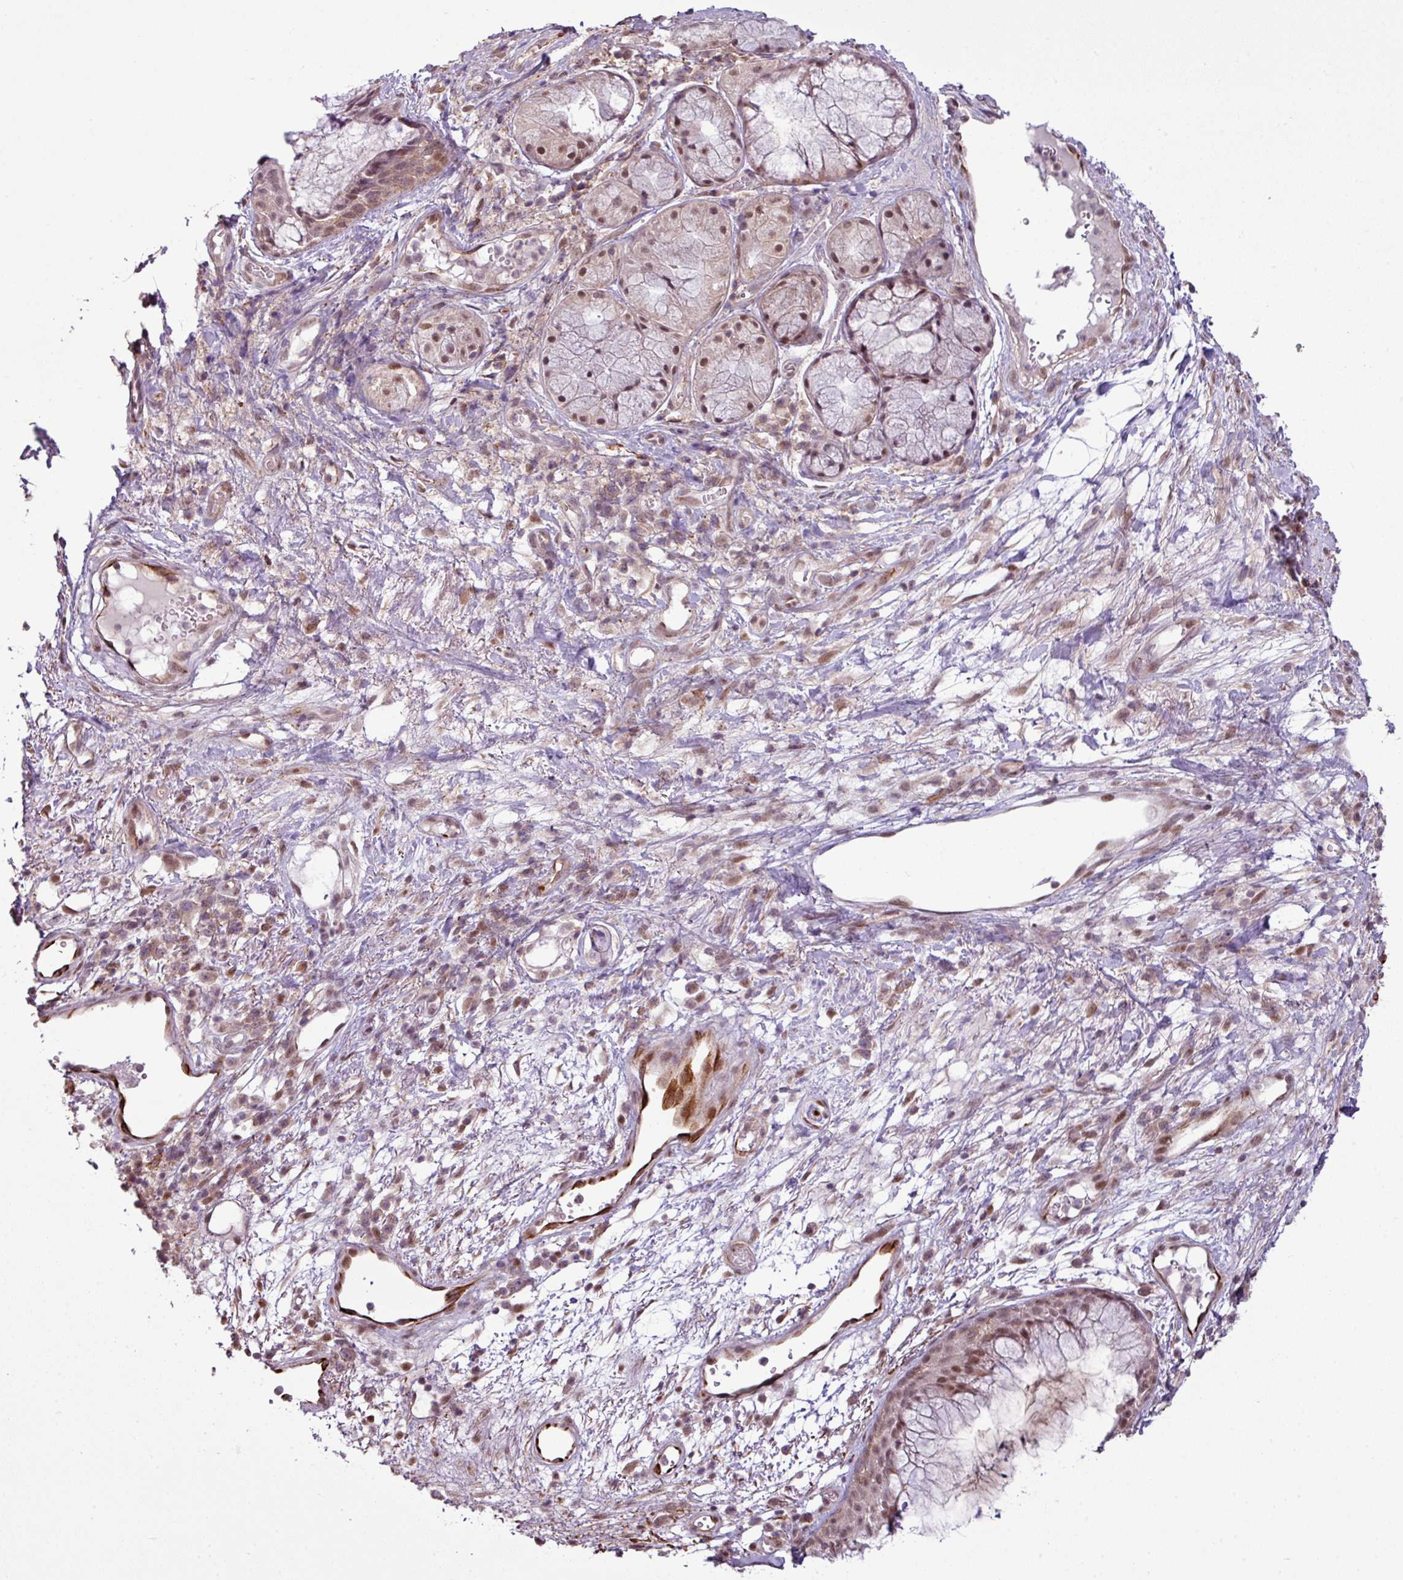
{"staining": {"intensity": "moderate", "quantity": "25%-75%", "location": "cytoplasmic/membranous,nuclear"}, "tissue": "nasopharynx", "cell_type": "Respiratory epithelial cells", "image_type": "normal", "snomed": [{"axis": "morphology", "description": "Normal tissue, NOS"}, {"axis": "topography", "description": "Cartilage tissue"}, {"axis": "topography", "description": "Nasopharynx"}, {"axis": "topography", "description": "Thyroid gland"}], "caption": "Brown immunohistochemical staining in normal human nasopharynx reveals moderate cytoplasmic/membranous,nuclear staining in approximately 25%-75% of respiratory epithelial cells. The staining was performed using DAB, with brown indicating positive protein expression. Nuclei are stained blue with hematoxylin.", "gene": "ZC2HC1C", "patient": {"sex": "male", "age": 63}}